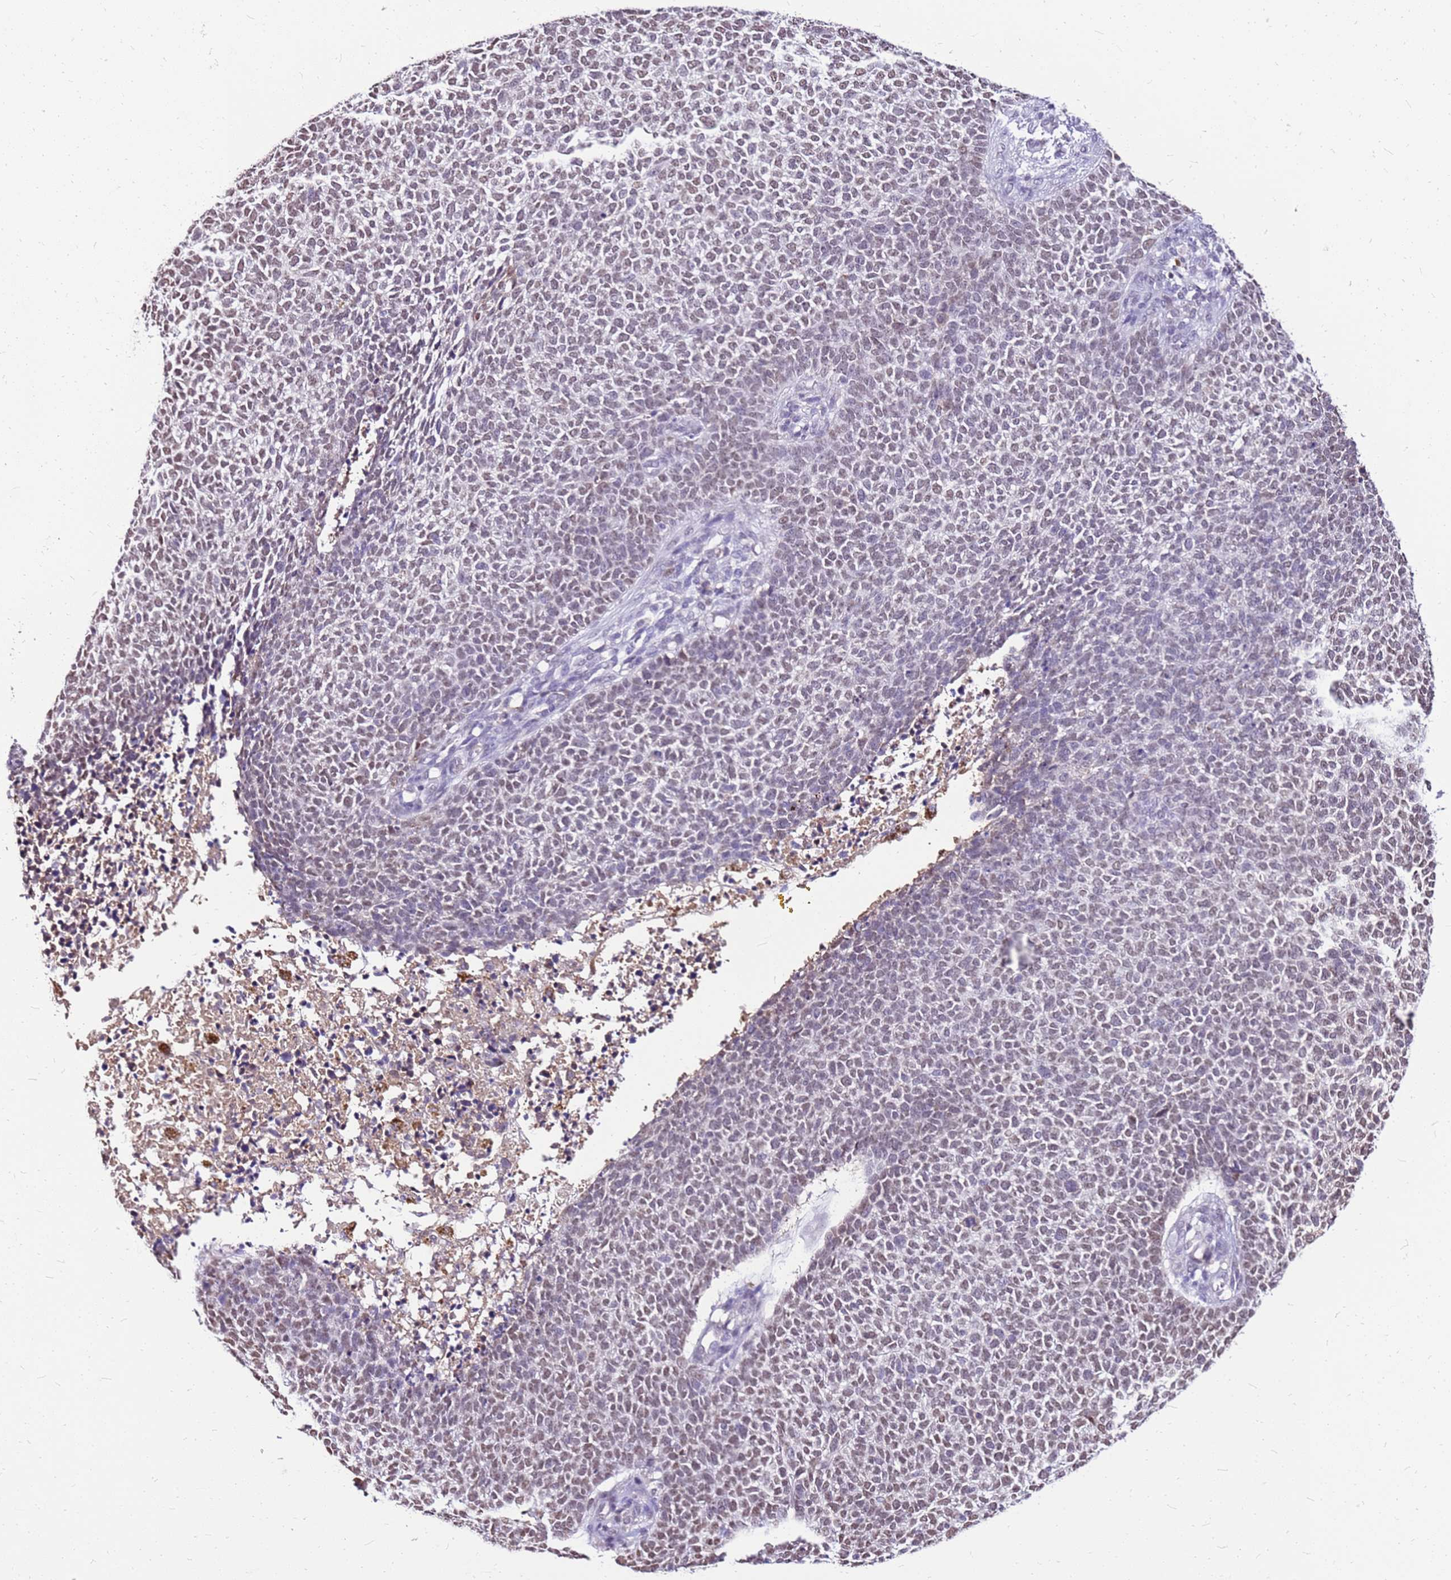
{"staining": {"intensity": "moderate", "quantity": "<25%", "location": "cytoplasmic/membranous,nuclear"}, "tissue": "skin cancer", "cell_type": "Tumor cells", "image_type": "cancer", "snomed": [{"axis": "morphology", "description": "Basal cell carcinoma"}, {"axis": "topography", "description": "Skin"}], "caption": "An image of human skin basal cell carcinoma stained for a protein demonstrates moderate cytoplasmic/membranous and nuclear brown staining in tumor cells. (DAB = brown stain, brightfield microscopy at high magnification).", "gene": "ALDH1A3", "patient": {"sex": "female", "age": 84}}